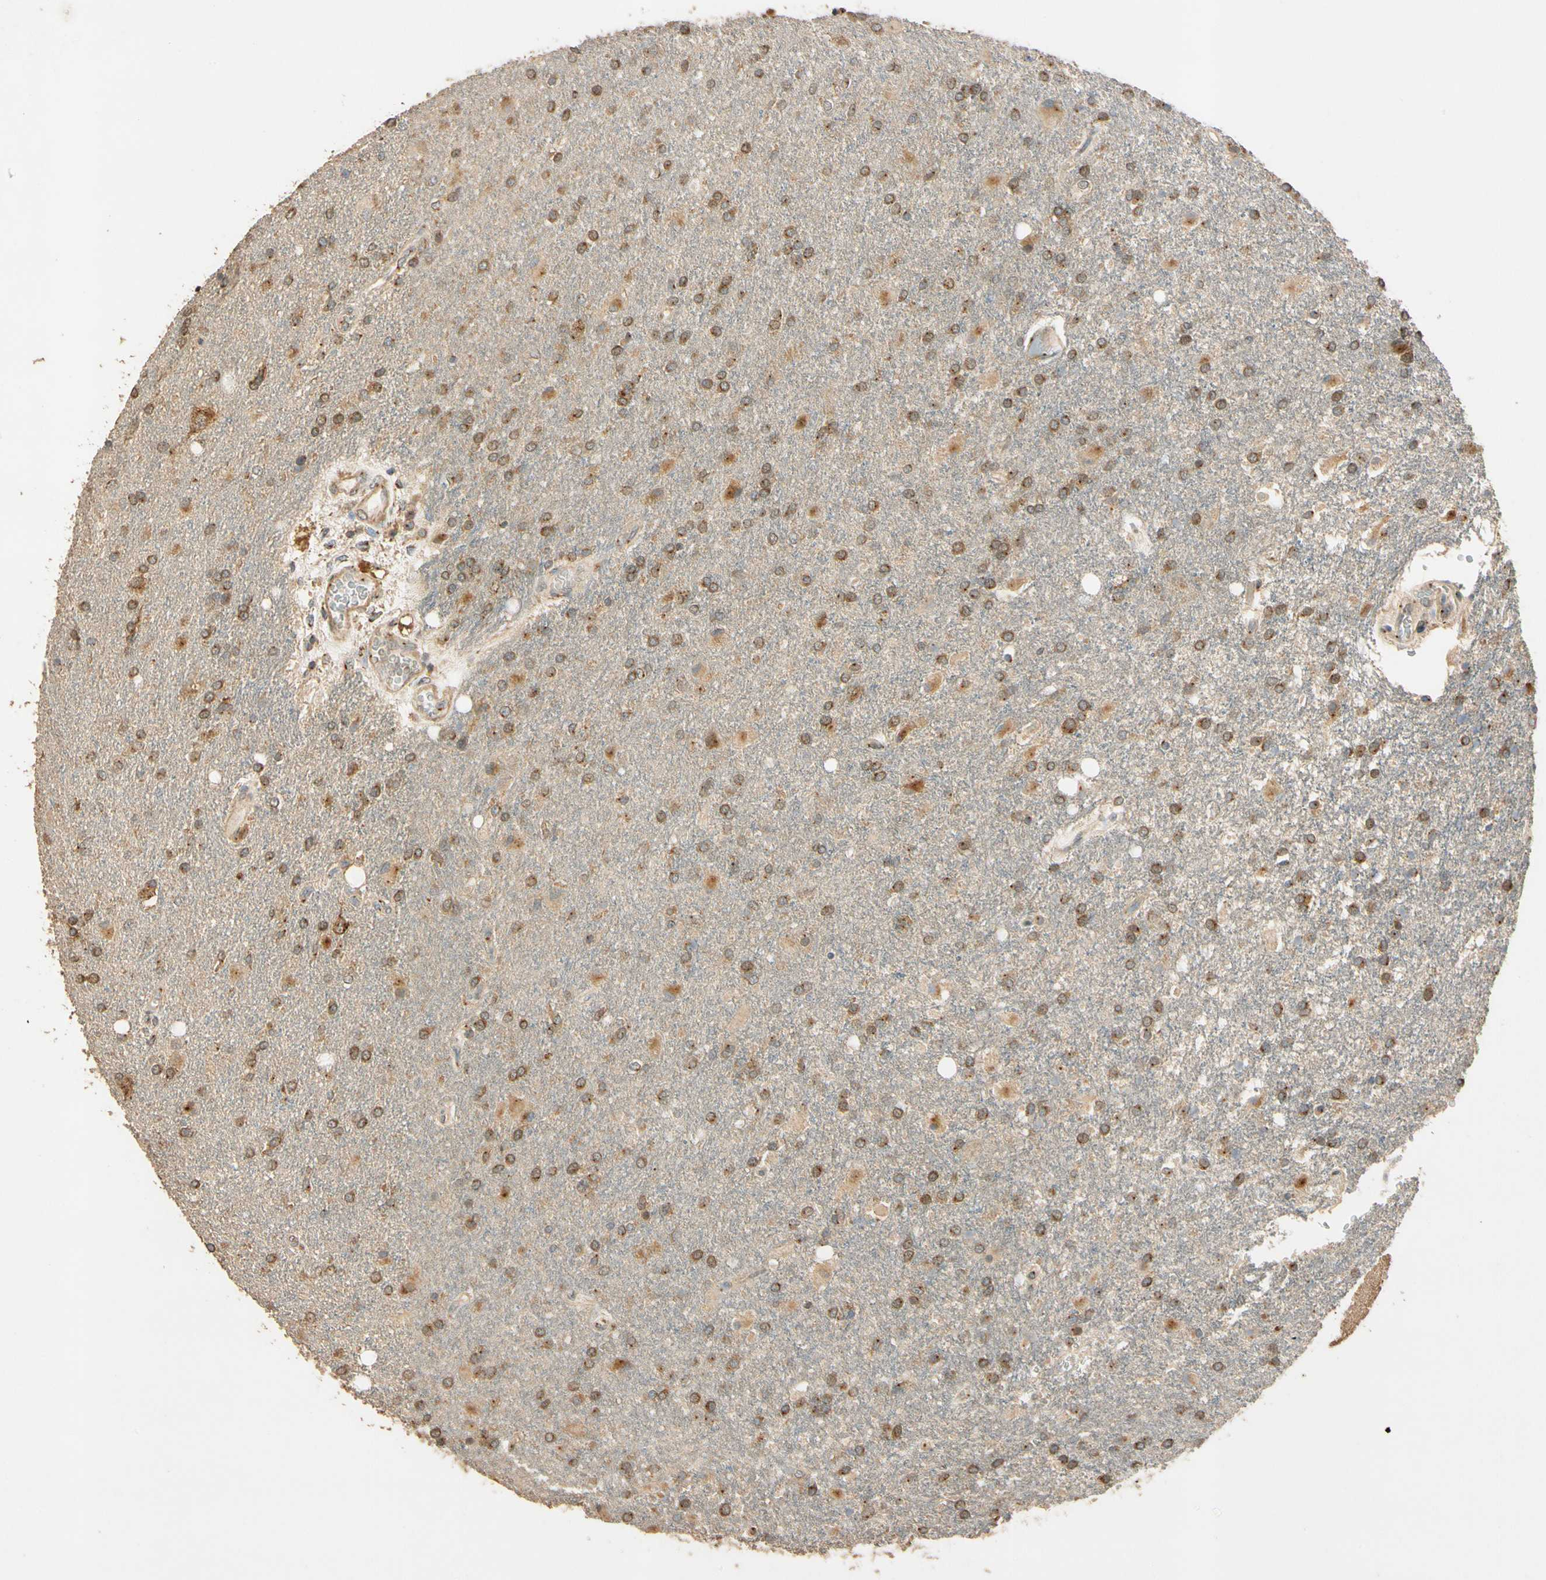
{"staining": {"intensity": "moderate", "quantity": ">75%", "location": "cytoplasmic/membranous"}, "tissue": "glioma", "cell_type": "Tumor cells", "image_type": "cancer", "snomed": [{"axis": "morphology", "description": "Glioma, malignant, High grade"}, {"axis": "topography", "description": "Brain"}], "caption": "Immunohistochemical staining of human malignant glioma (high-grade) displays medium levels of moderate cytoplasmic/membranous staining in approximately >75% of tumor cells. The staining was performed using DAB, with brown indicating positive protein expression. Nuclei are stained blue with hematoxylin.", "gene": "AKAP9", "patient": {"sex": "male", "age": 71}}